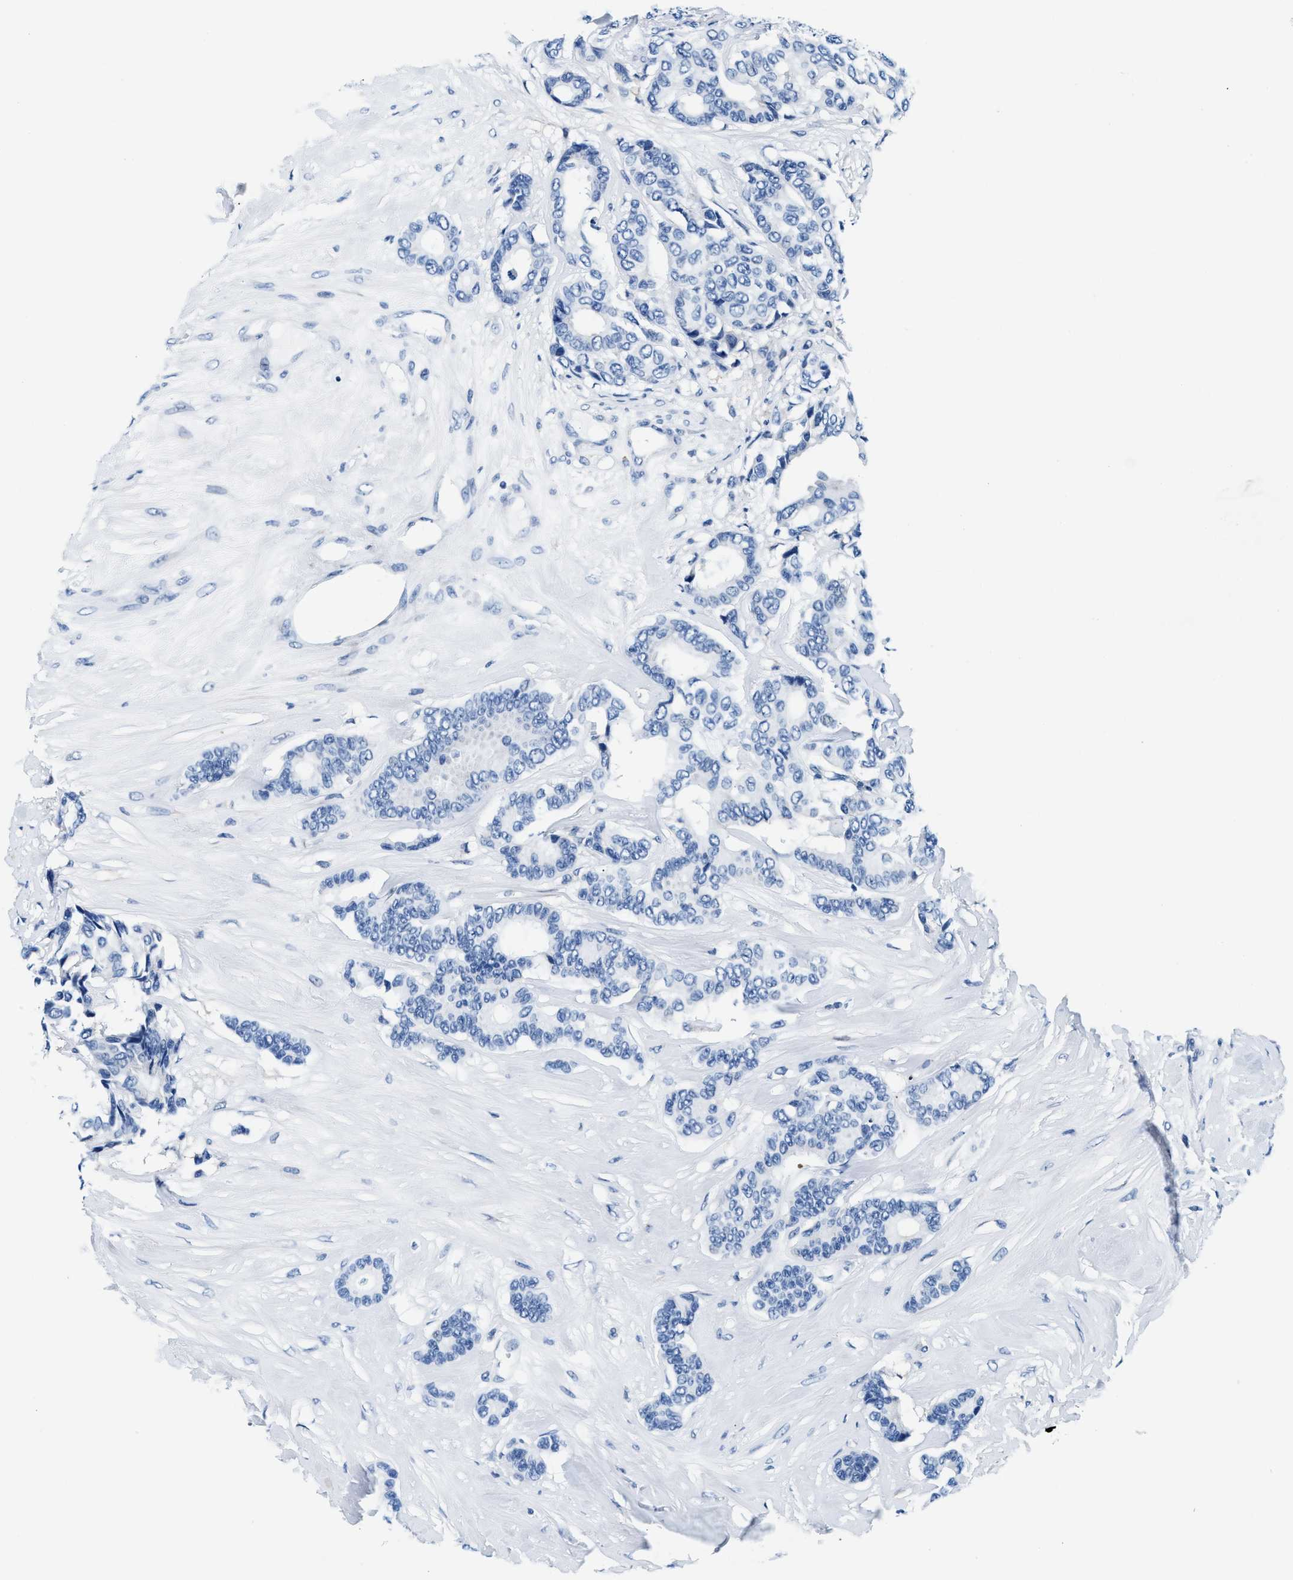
{"staining": {"intensity": "negative", "quantity": "none", "location": "none"}, "tissue": "breast cancer", "cell_type": "Tumor cells", "image_type": "cancer", "snomed": [{"axis": "morphology", "description": "Duct carcinoma"}, {"axis": "topography", "description": "Breast"}], "caption": "Tumor cells are negative for brown protein staining in breast invasive ductal carcinoma.", "gene": "SLFN11", "patient": {"sex": "female", "age": 87}}